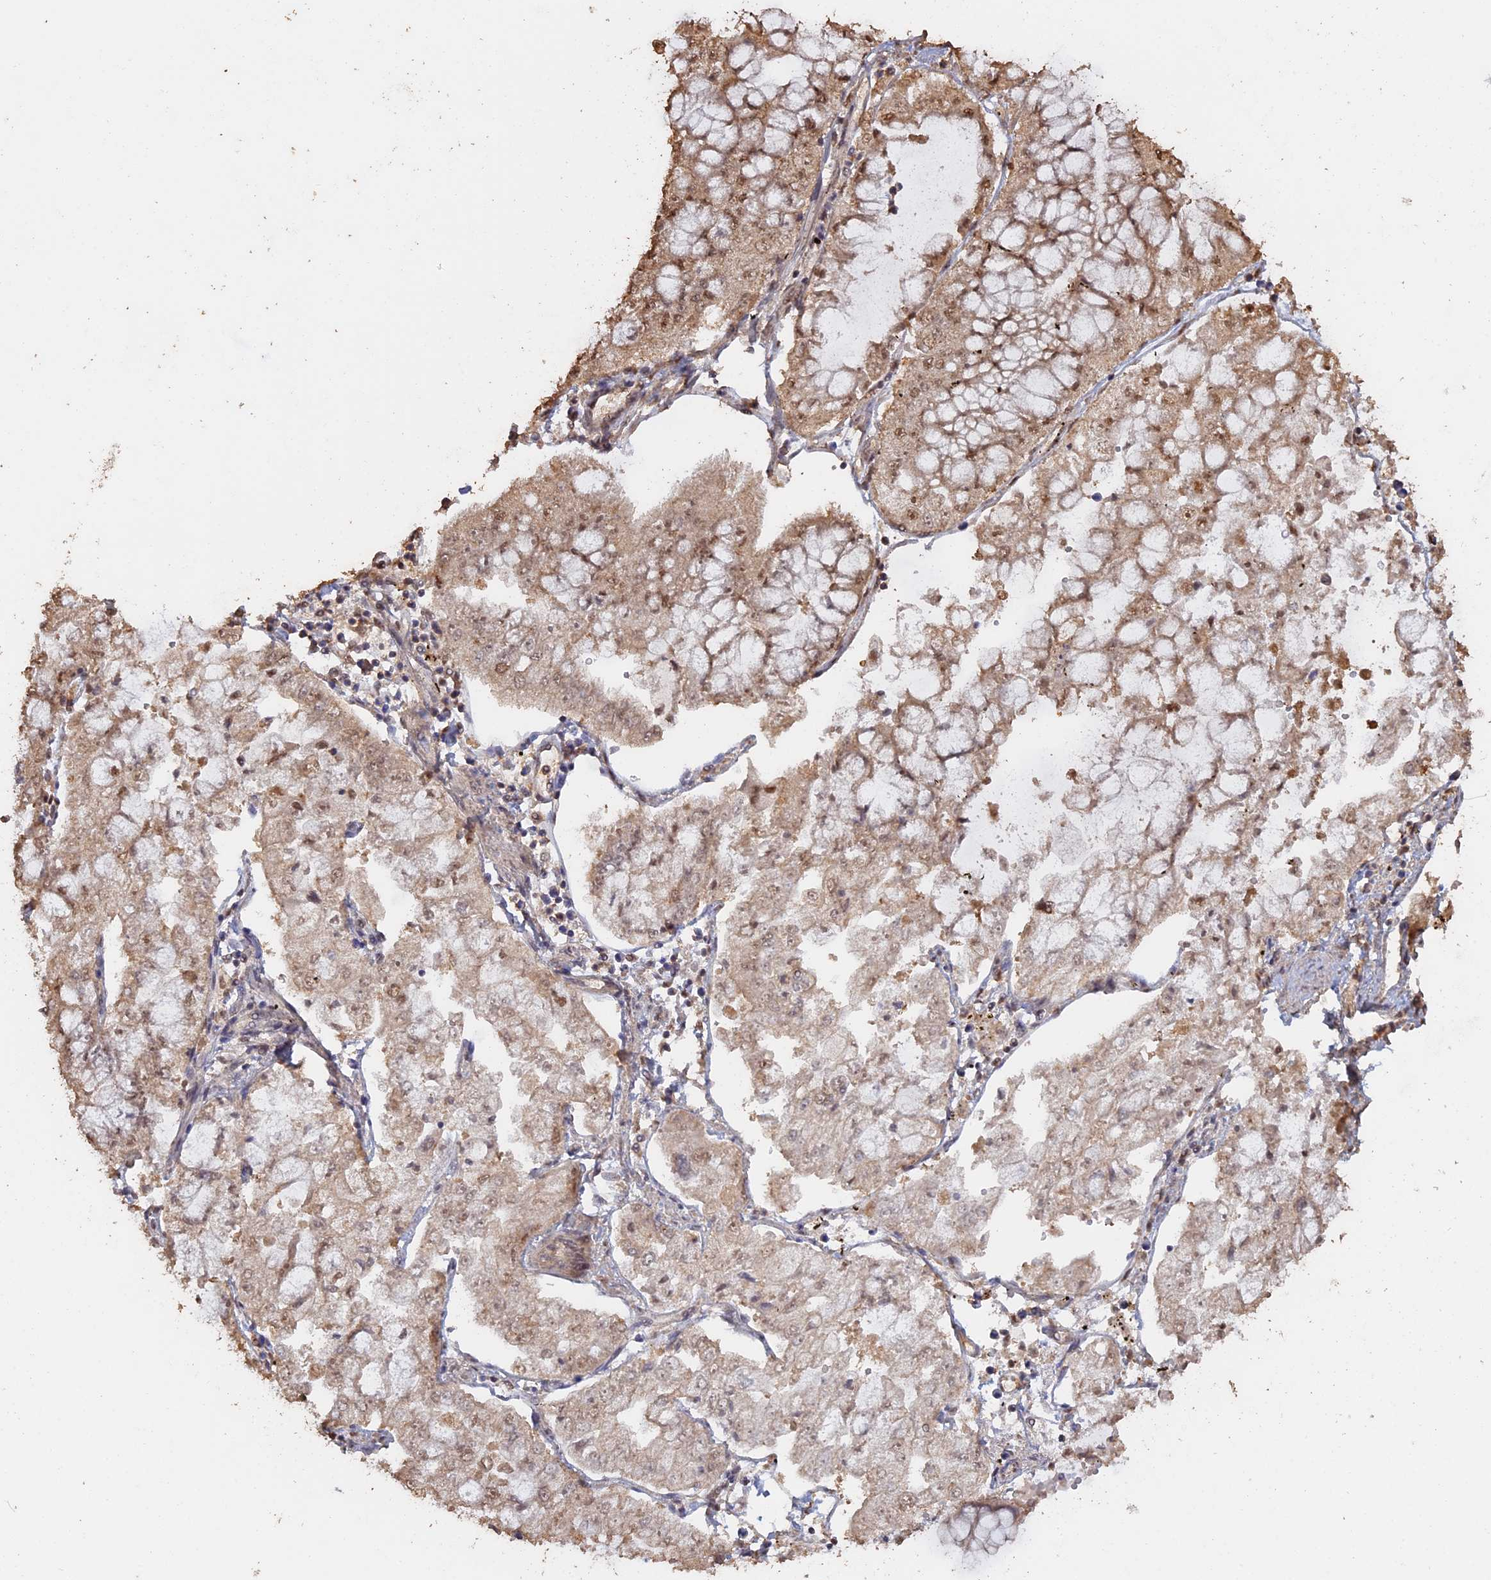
{"staining": {"intensity": "moderate", "quantity": ">75%", "location": "cytoplasmic/membranous,nuclear"}, "tissue": "stomach cancer", "cell_type": "Tumor cells", "image_type": "cancer", "snomed": [{"axis": "morphology", "description": "Adenocarcinoma, NOS"}, {"axis": "topography", "description": "Stomach"}], "caption": "Immunohistochemical staining of human adenocarcinoma (stomach) demonstrates moderate cytoplasmic/membranous and nuclear protein positivity in approximately >75% of tumor cells. Nuclei are stained in blue.", "gene": "PSMC6", "patient": {"sex": "male", "age": 76}}